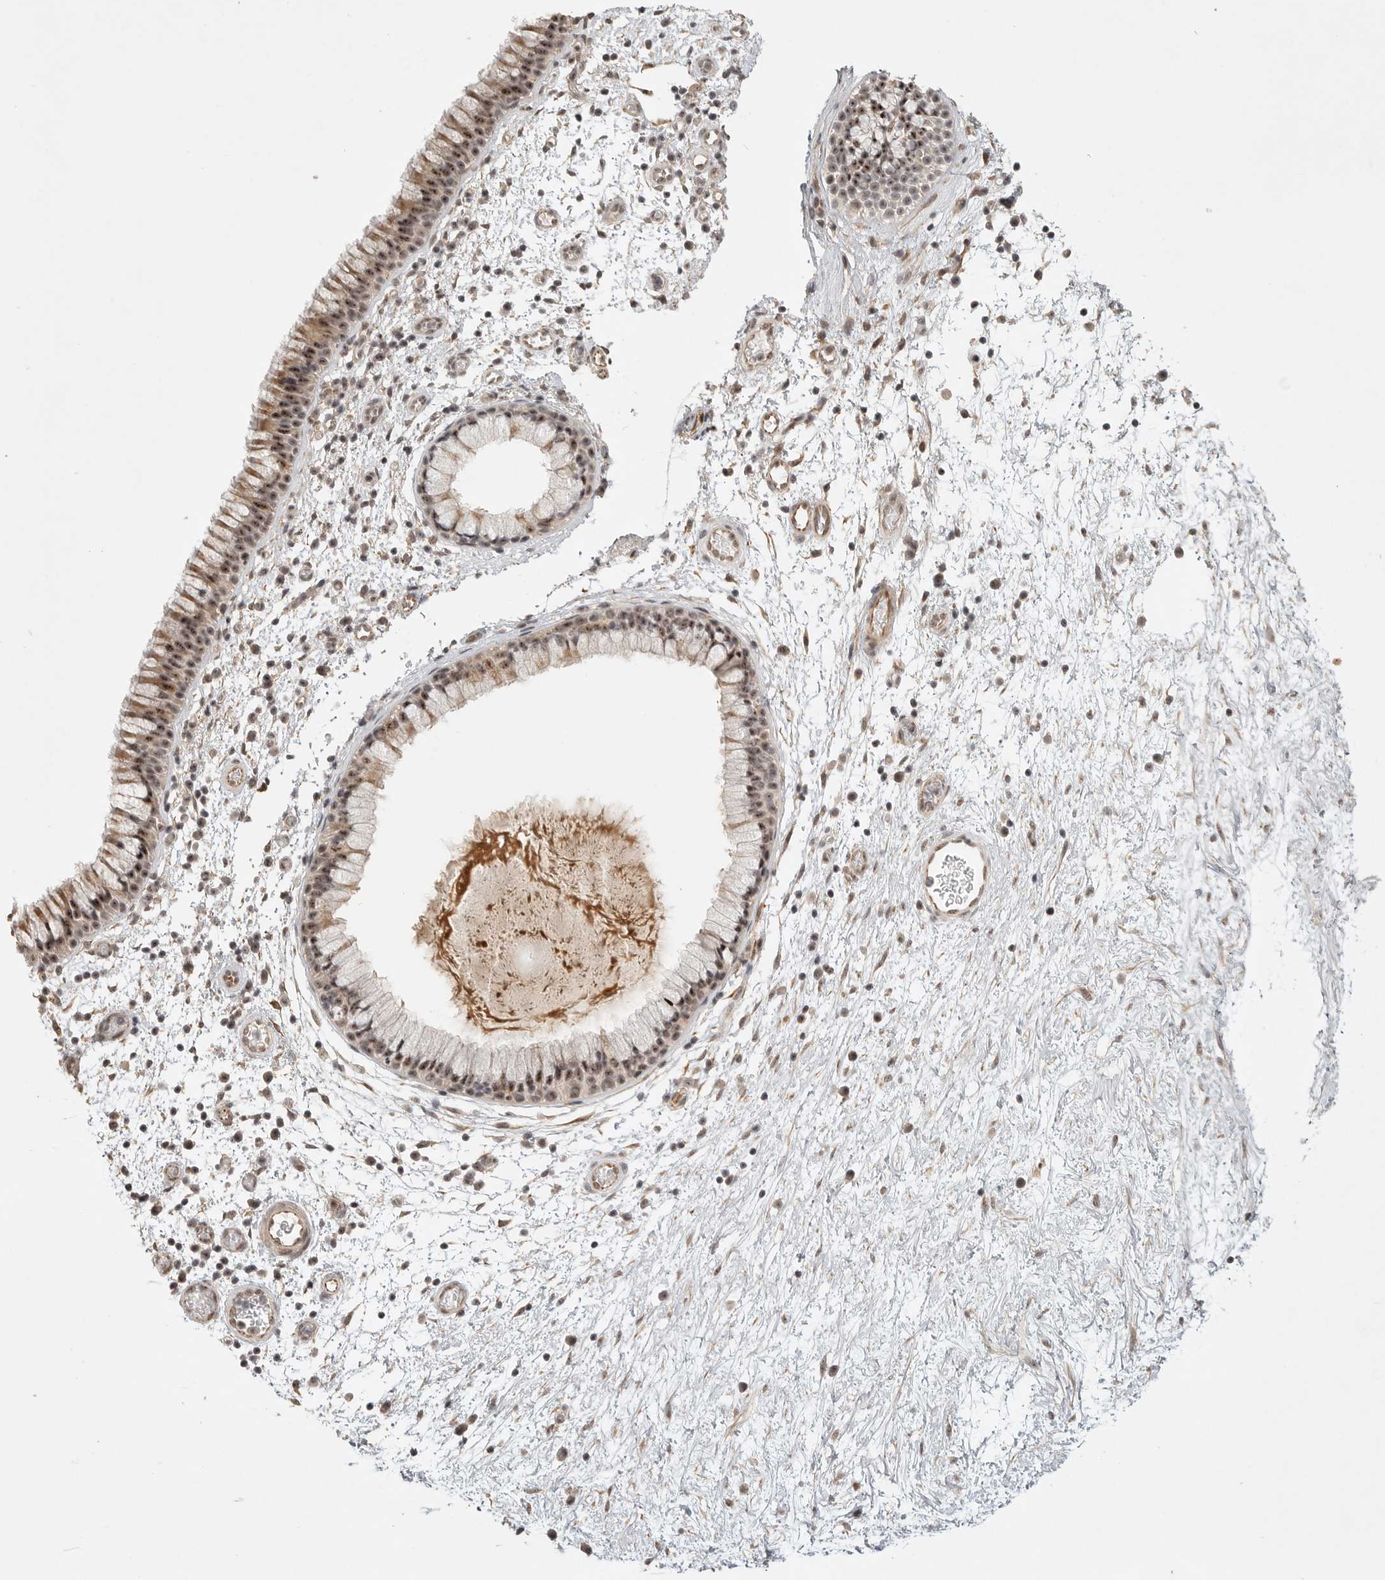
{"staining": {"intensity": "moderate", "quantity": ">75%", "location": "cytoplasmic/membranous,nuclear"}, "tissue": "nasopharynx", "cell_type": "Respiratory epithelial cells", "image_type": "normal", "snomed": [{"axis": "morphology", "description": "Normal tissue, NOS"}, {"axis": "morphology", "description": "Inflammation, NOS"}, {"axis": "topography", "description": "Nasopharynx"}], "caption": "IHC micrograph of benign nasopharynx: human nasopharynx stained using immunohistochemistry reveals medium levels of moderate protein expression localized specifically in the cytoplasmic/membranous,nuclear of respiratory epithelial cells, appearing as a cytoplasmic/membranous,nuclear brown color.", "gene": "POMP", "patient": {"sex": "male", "age": 48}}